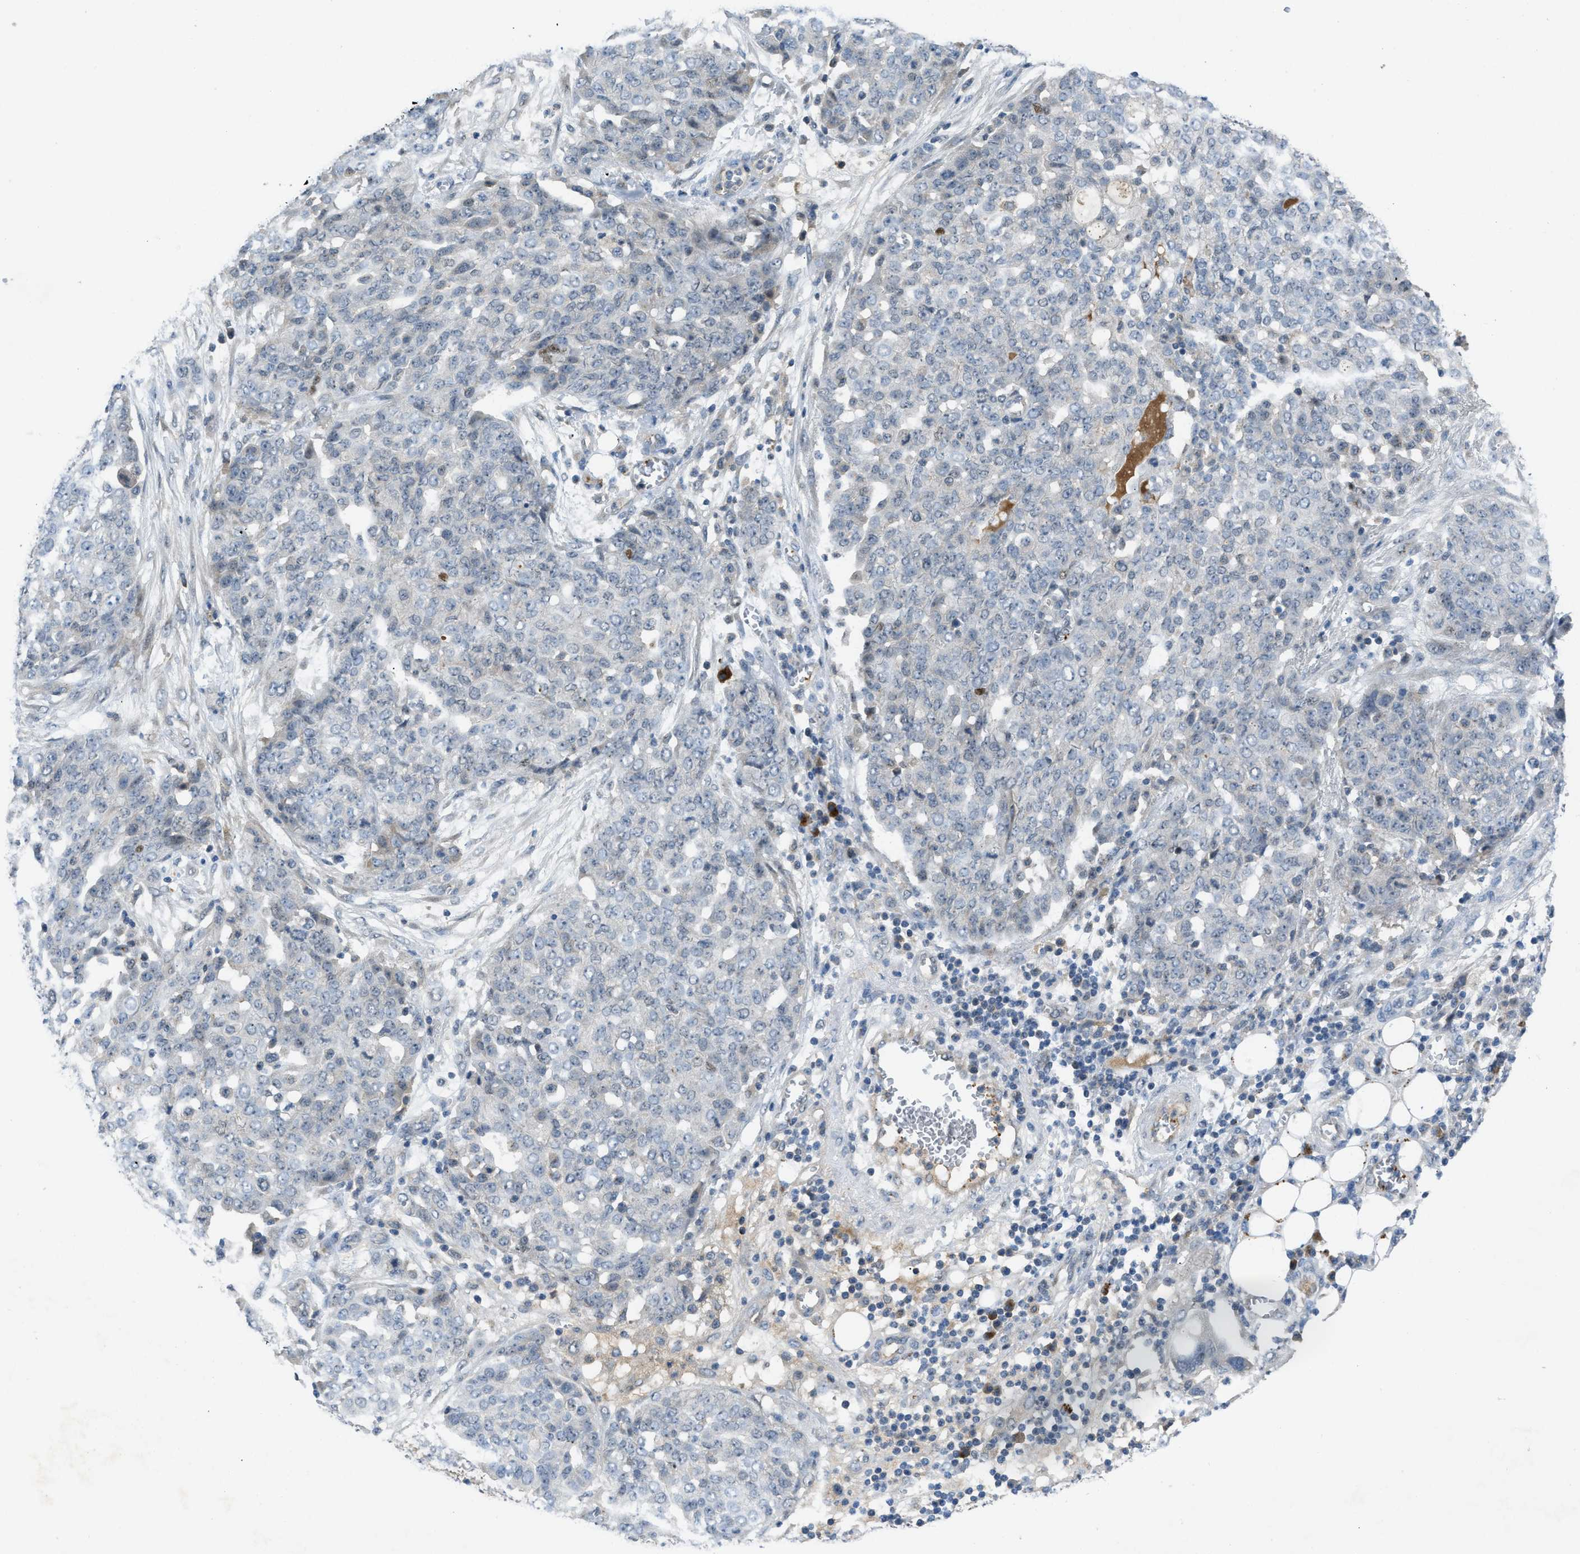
{"staining": {"intensity": "negative", "quantity": "none", "location": "none"}, "tissue": "ovarian cancer", "cell_type": "Tumor cells", "image_type": "cancer", "snomed": [{"axis": "morphology", "description": "Cystadenocarcinoma, serous, NOS"}, {"axis": "topography", "description": "Soft tissue"}, {"axis": "topography", "description": "Ovary"}], "caption": "Image shows no protein staining in tumor cells of ovarian serous cystadenocarcinoma tissue.", "gene": "ZNF251", "patient": {"sex": "female", "age": 57}}